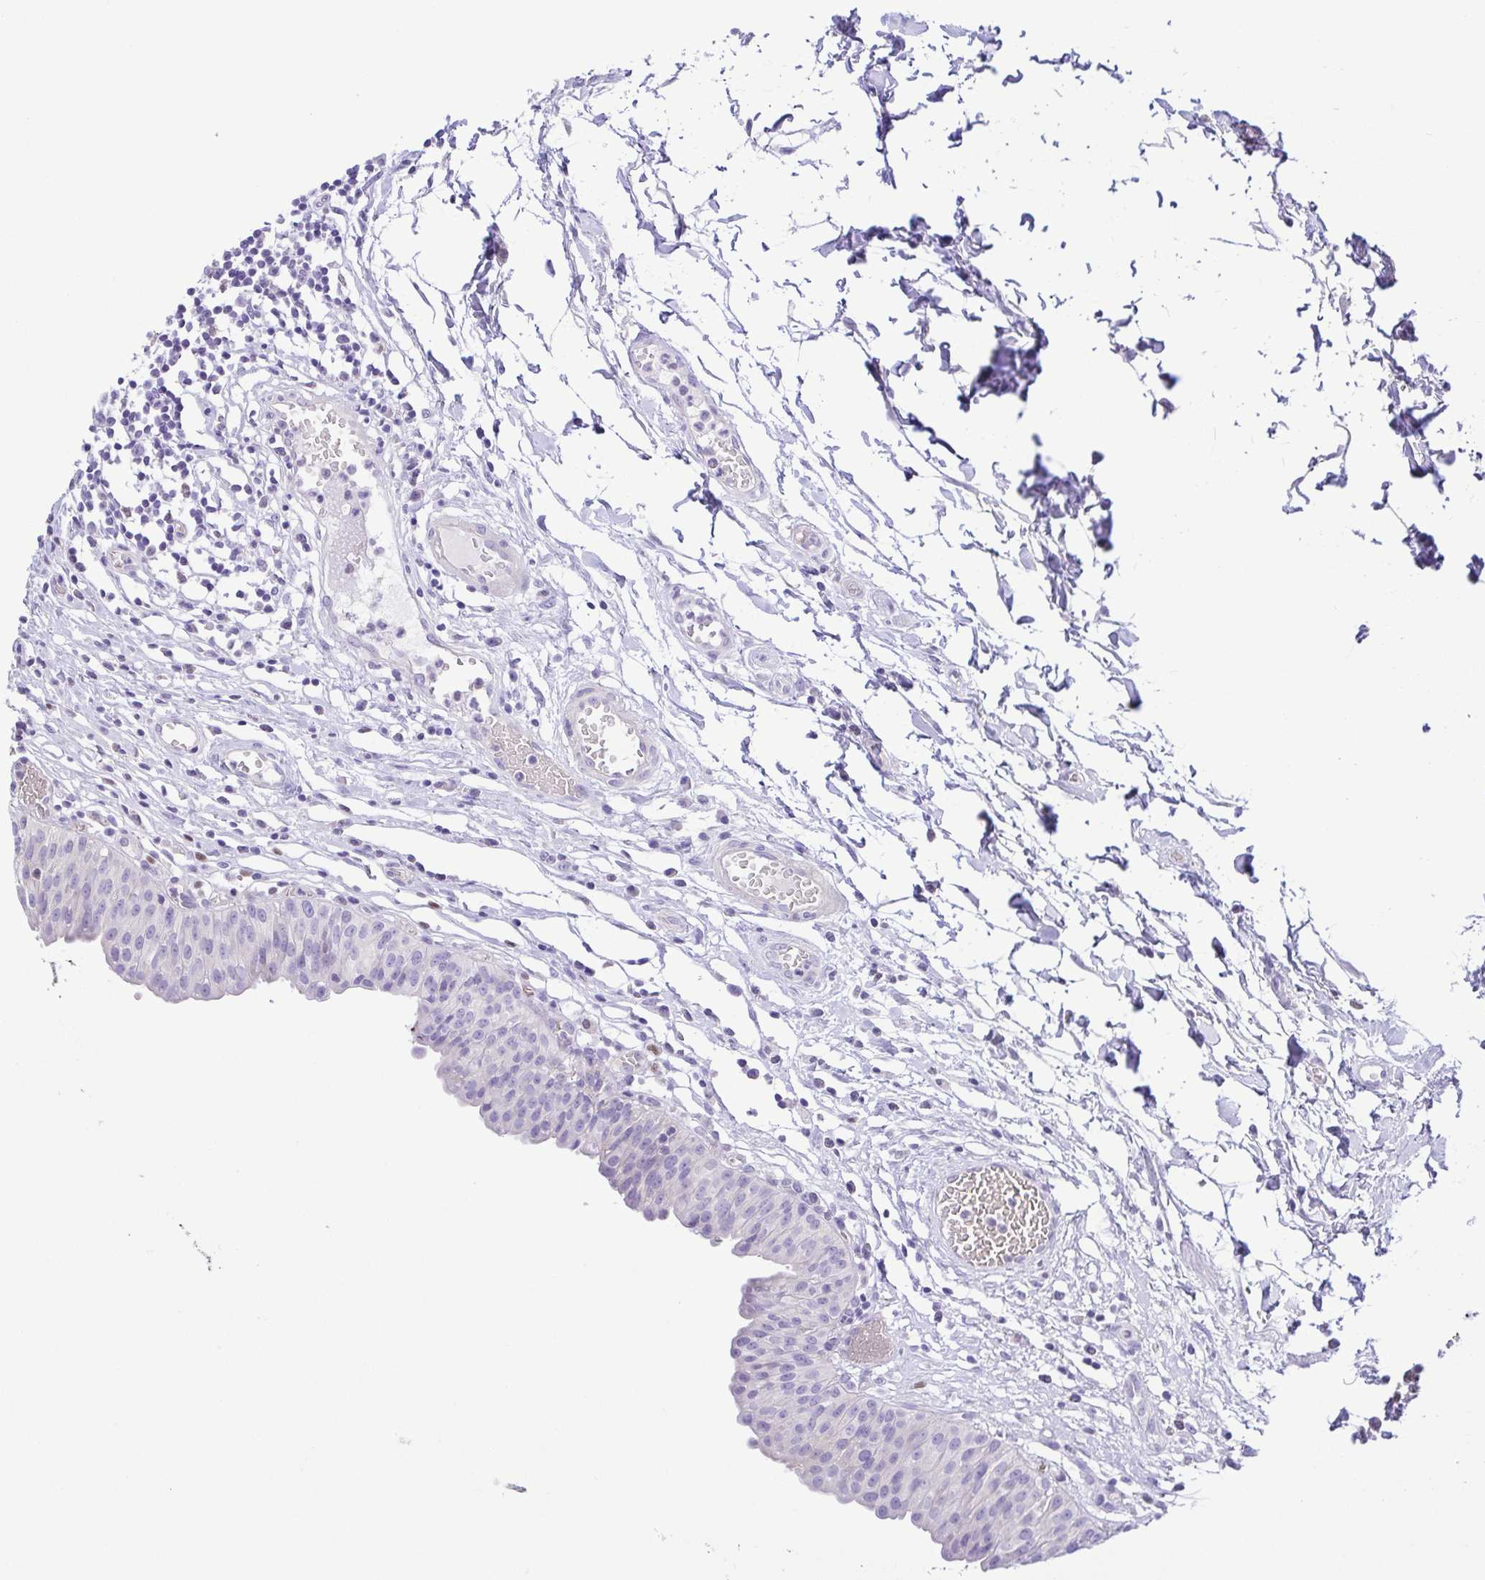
{"staining": {"intensity": "negative", "quantity": "none", "location": "none"}, "tissue": "urinary bladder", "cell_type": "Urothelial cells", "image_type": "normal", "snomed": [{"axis": "morphology", "description": "Normal tissue, NOS"}, {"axis": "topography", "description": "Urinary bladder"}], "caption": "Protein analysis of benign urinary bladder displays no significant expression in urothelial cells. (Stains: DAB (3,3'-diaminobenzidine) IHC with hematoxylin counter stain, Microscopy: brightfield microscopy at high magnification).", "gene": "EPB42", "patient": {"sex": "male", "age": 64}}